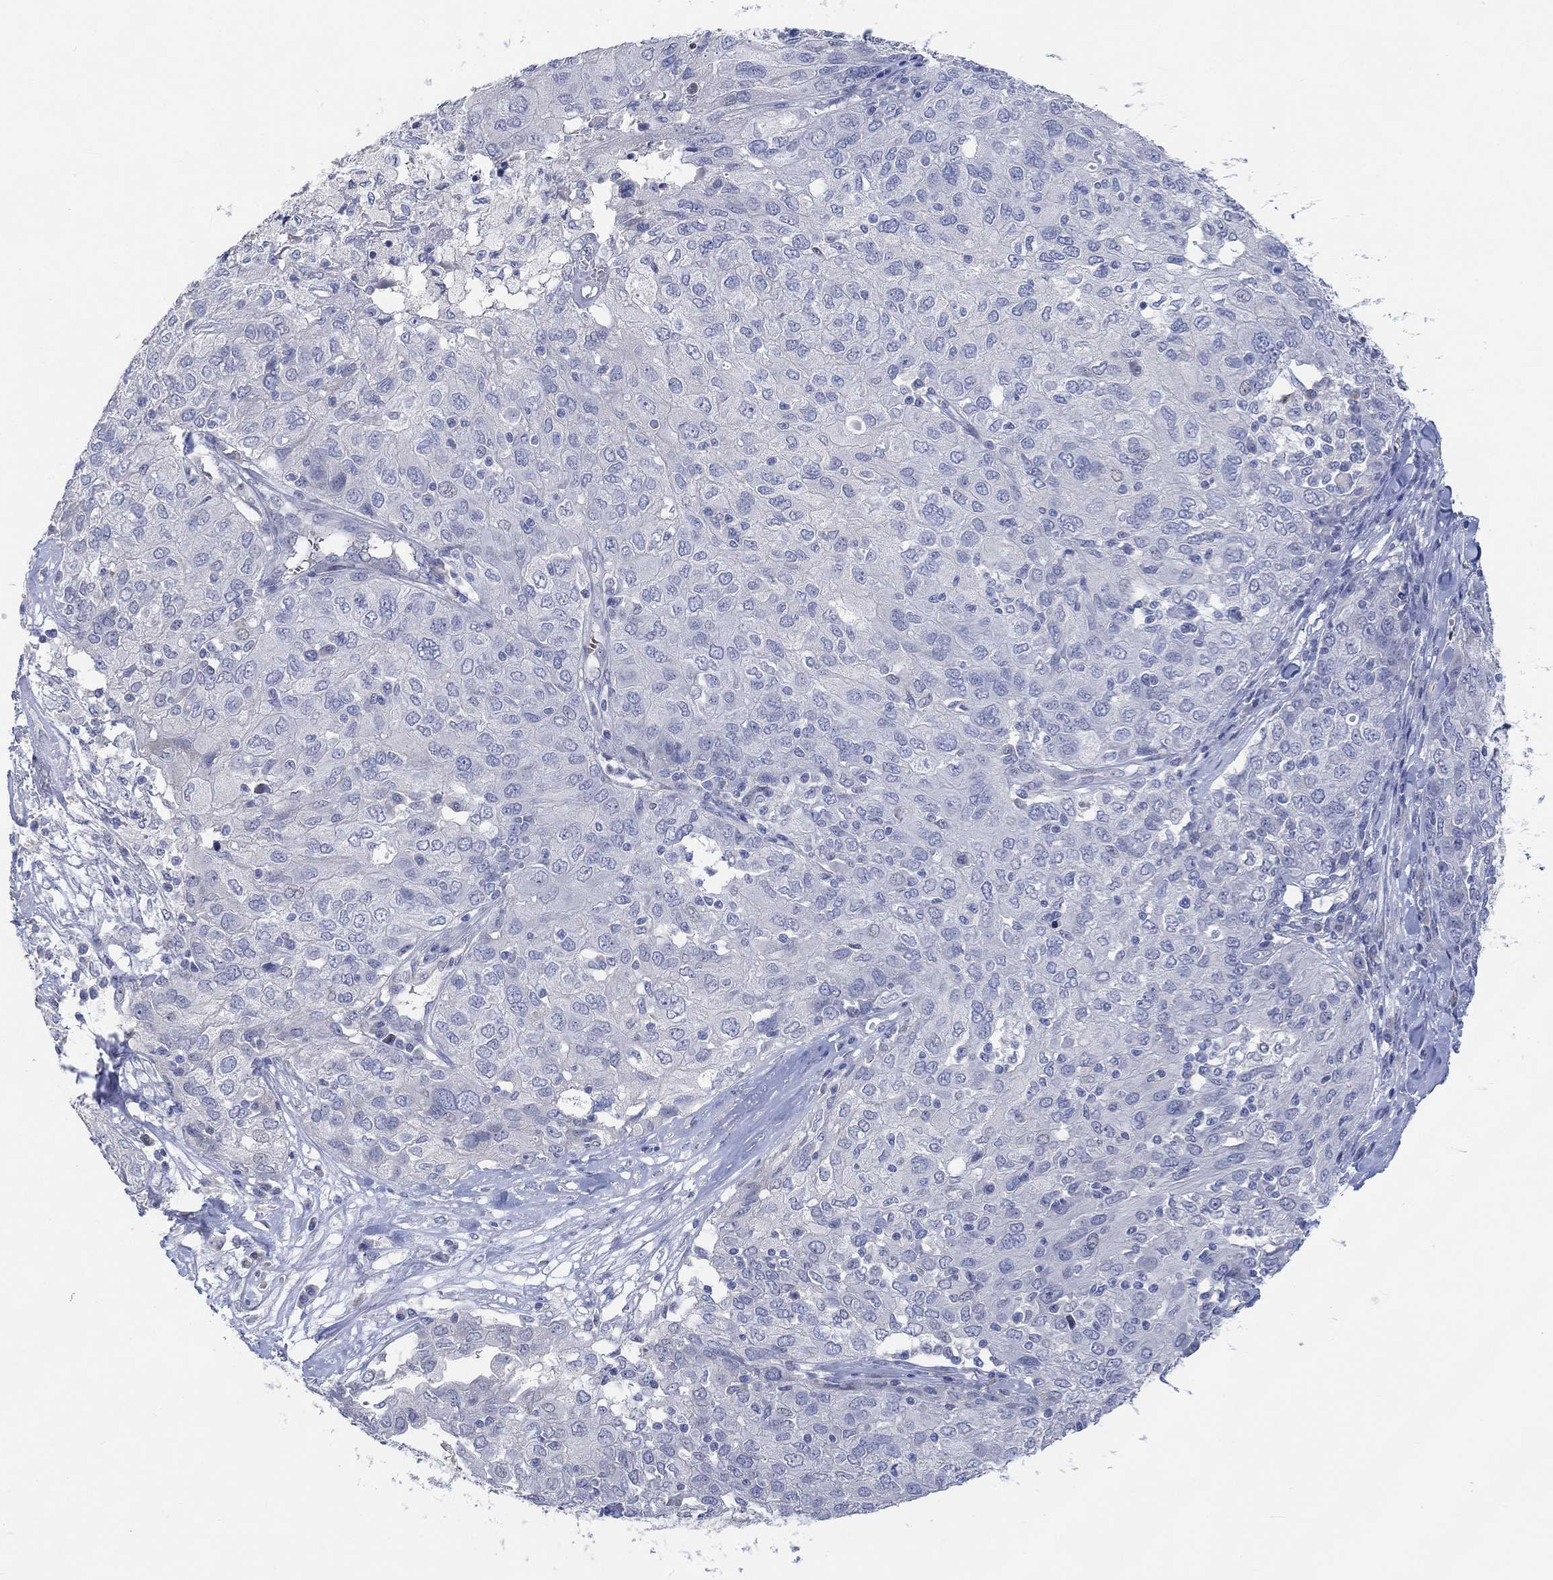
{"staining": {"intensity": "negative", "quantity": "none", "location": "none"}, "tissue": "ovarian cancer", "cell_type": "Tumor cells", "image_type": "cancer", "snomed": [{"axis": "morphology", "description": "Carcinoma, endometroid"}, {"axis": "topography", "description": "Ovary"}], "caption": "IHC of human ovarian cancer reveals no staining in tumor cells.", "gene": "DLK1", "patient": {"sex": "female", "age": 50}}